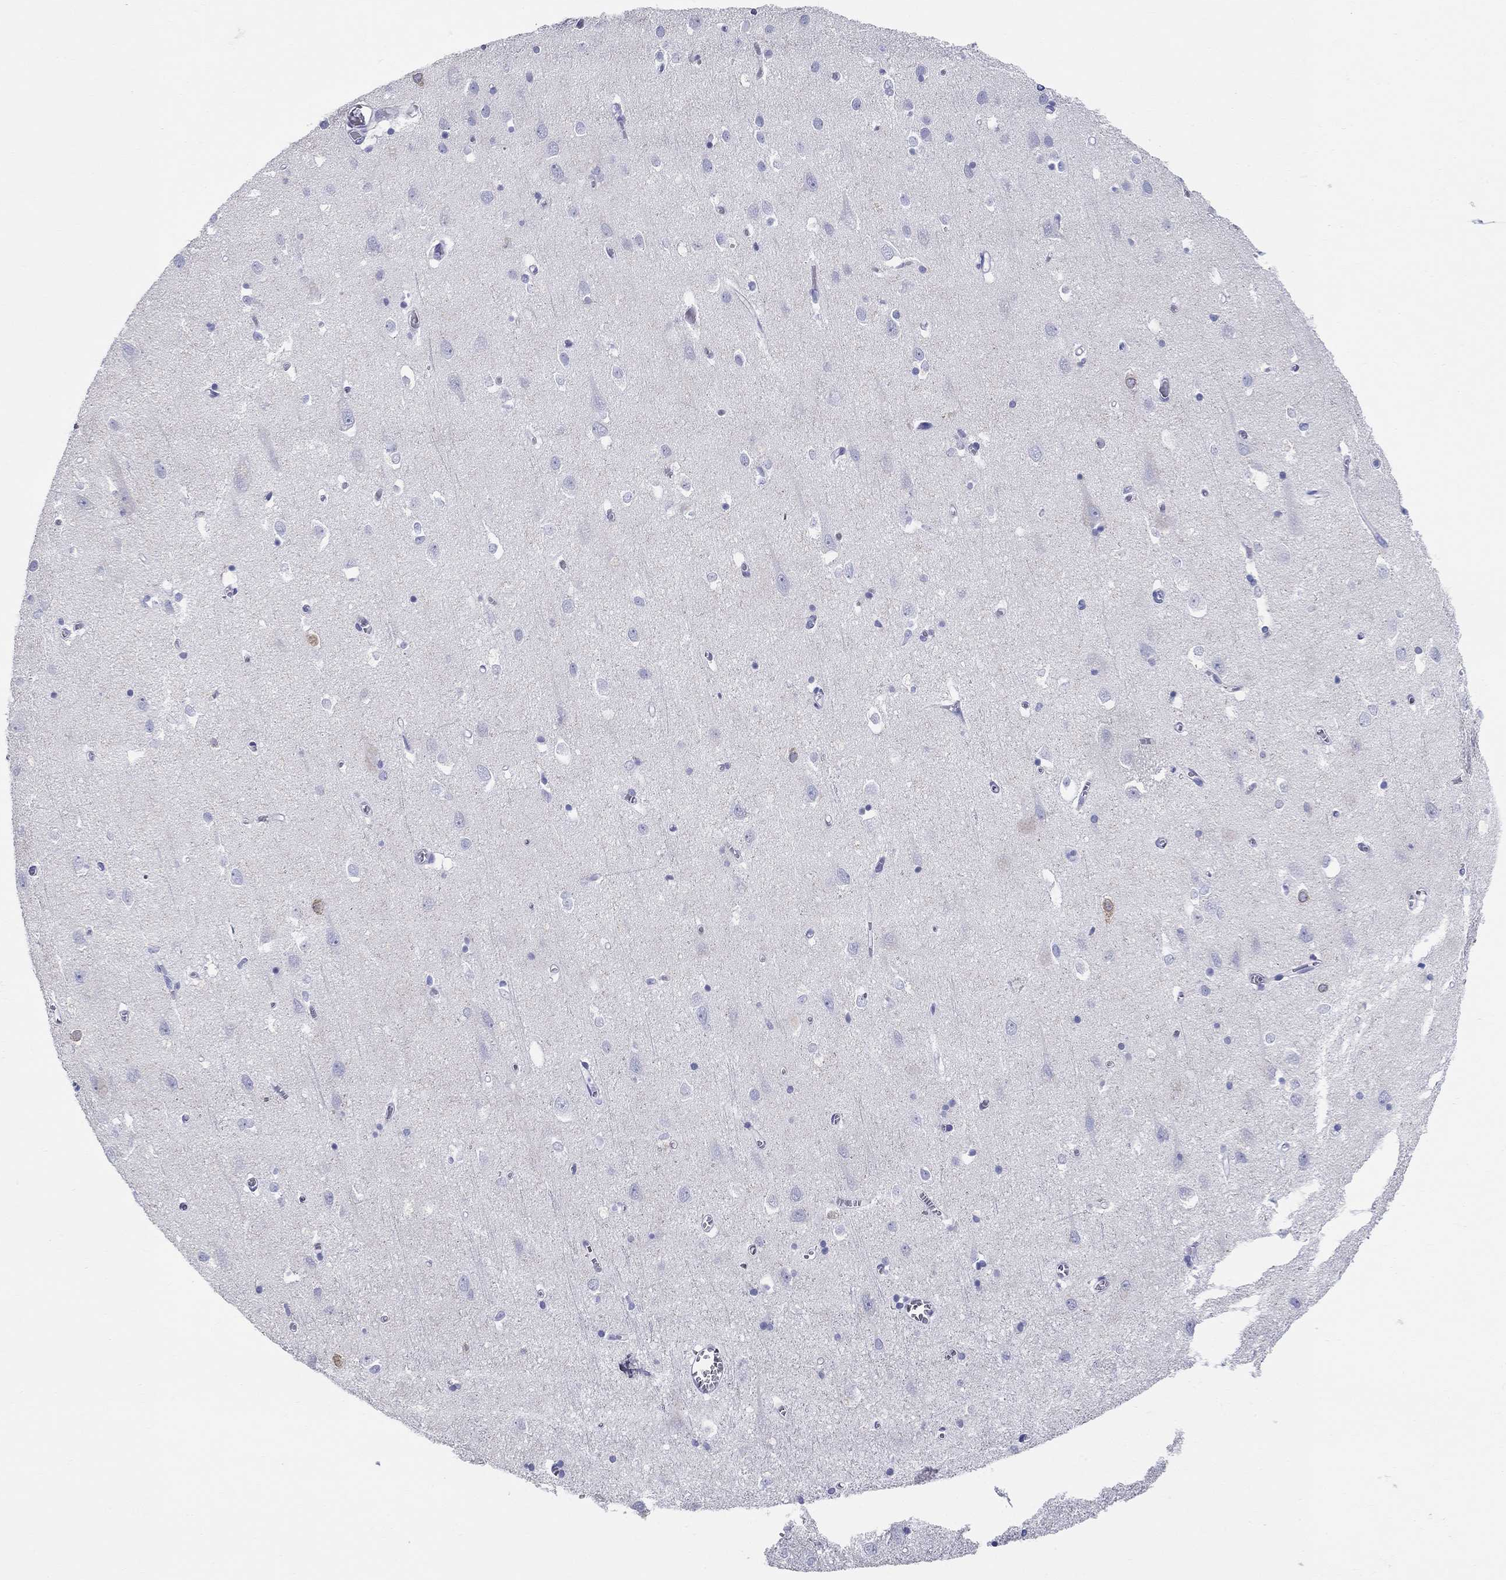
{"staining": {"intensity": "negative", "quantity": "none", "location": "none"}, "tissue": "cerebral cortex", "cell_type": "Endothelial cells", "image_type": "normal", "snomed": [{"axis": "morphology", "description": "Normal tissue, NOS"}, {"axis": "topography", "description": "Cerebral cortex"}], "caption": "Endothelial cells are negative for protein expression in unremarkable human cerebral cortex. (Brightfield microscopy of DAB immunohistochemistry (IHC) at high magnification).", "gene": "LAMP5", "patient": {"sex": "male", "age": 70}}